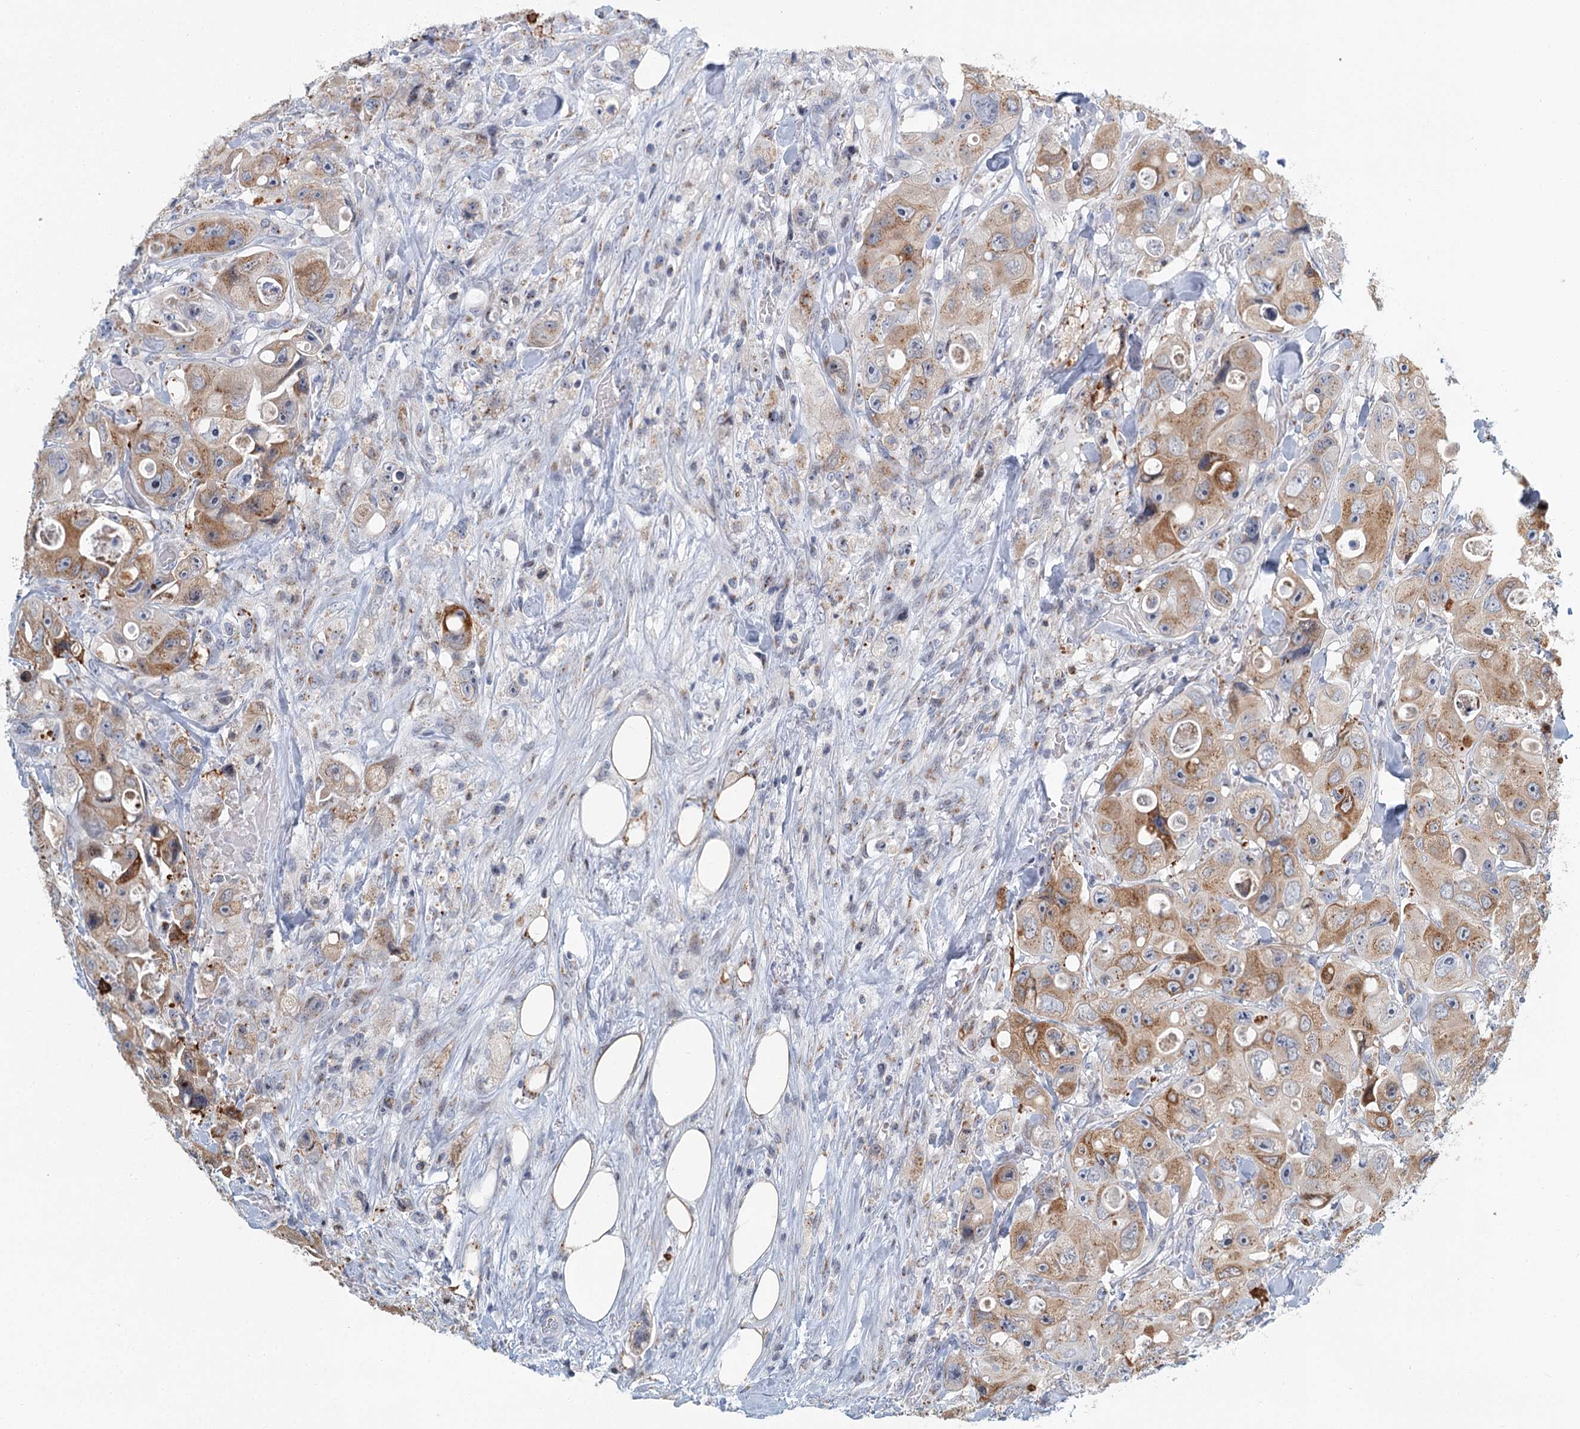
{"staining": {"intensity": "moderate", "quantity": ">75%", "location": "cytoplasmic/membranous"}, "tissue": "colorectal cancer", "cell_type": "Tumor cells", "image_type": "cancer", "snomed": [{"axis": "morphology", "description": "Adenocarcinoma, NOS"}, {"axis": "topography", "description": "Colon"}], "caption": "DAB immunohistochemical staining of human colorectal cancer demonstrates moderate cytoplasmic/membranous protein staining in approximately >75% of tumor cells.", "gene": "ZNF527", "patient": {"sex": "female", "age": 46}}